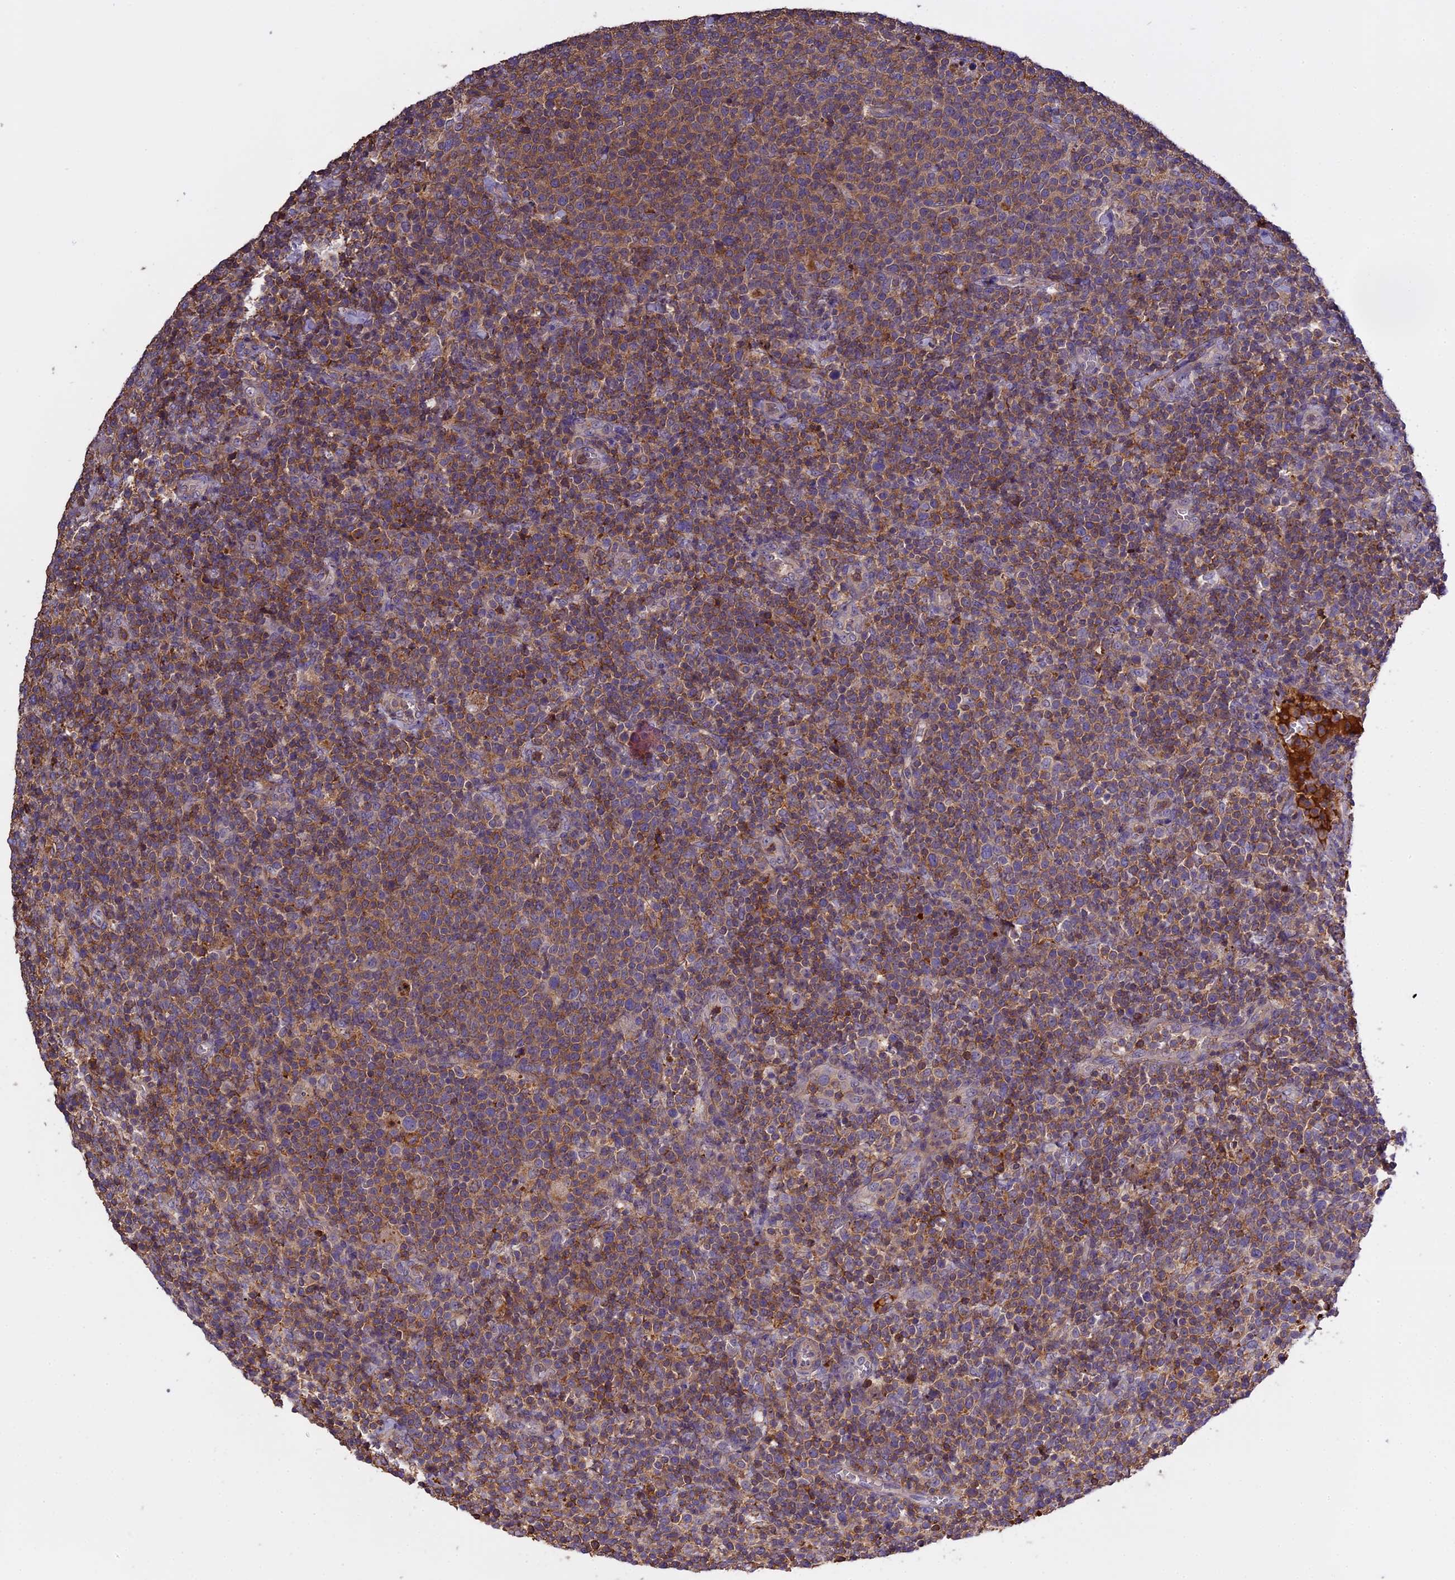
{"staining": {"intensity": "weak", "quantity": "25%-75%", "location": "cytoplasmic/membranous"}, "tissue": "lymphoma", "cell_type": "Tumor cells", "image_type": "cancer", "snomed": [{"axis": "morphology", "description": "Malignant lymphoma, non-Hodgkin's type, High grade"}, {"axis": "topography", "description": "Lymph node"}], "caption": "The immunohistochemical stain highlights weak cytoplasmic/membranous staining in tumor cells of lymphoma tissue.", "gene": "CFAP119", "patient": {"sex": "male", "age": 61}}